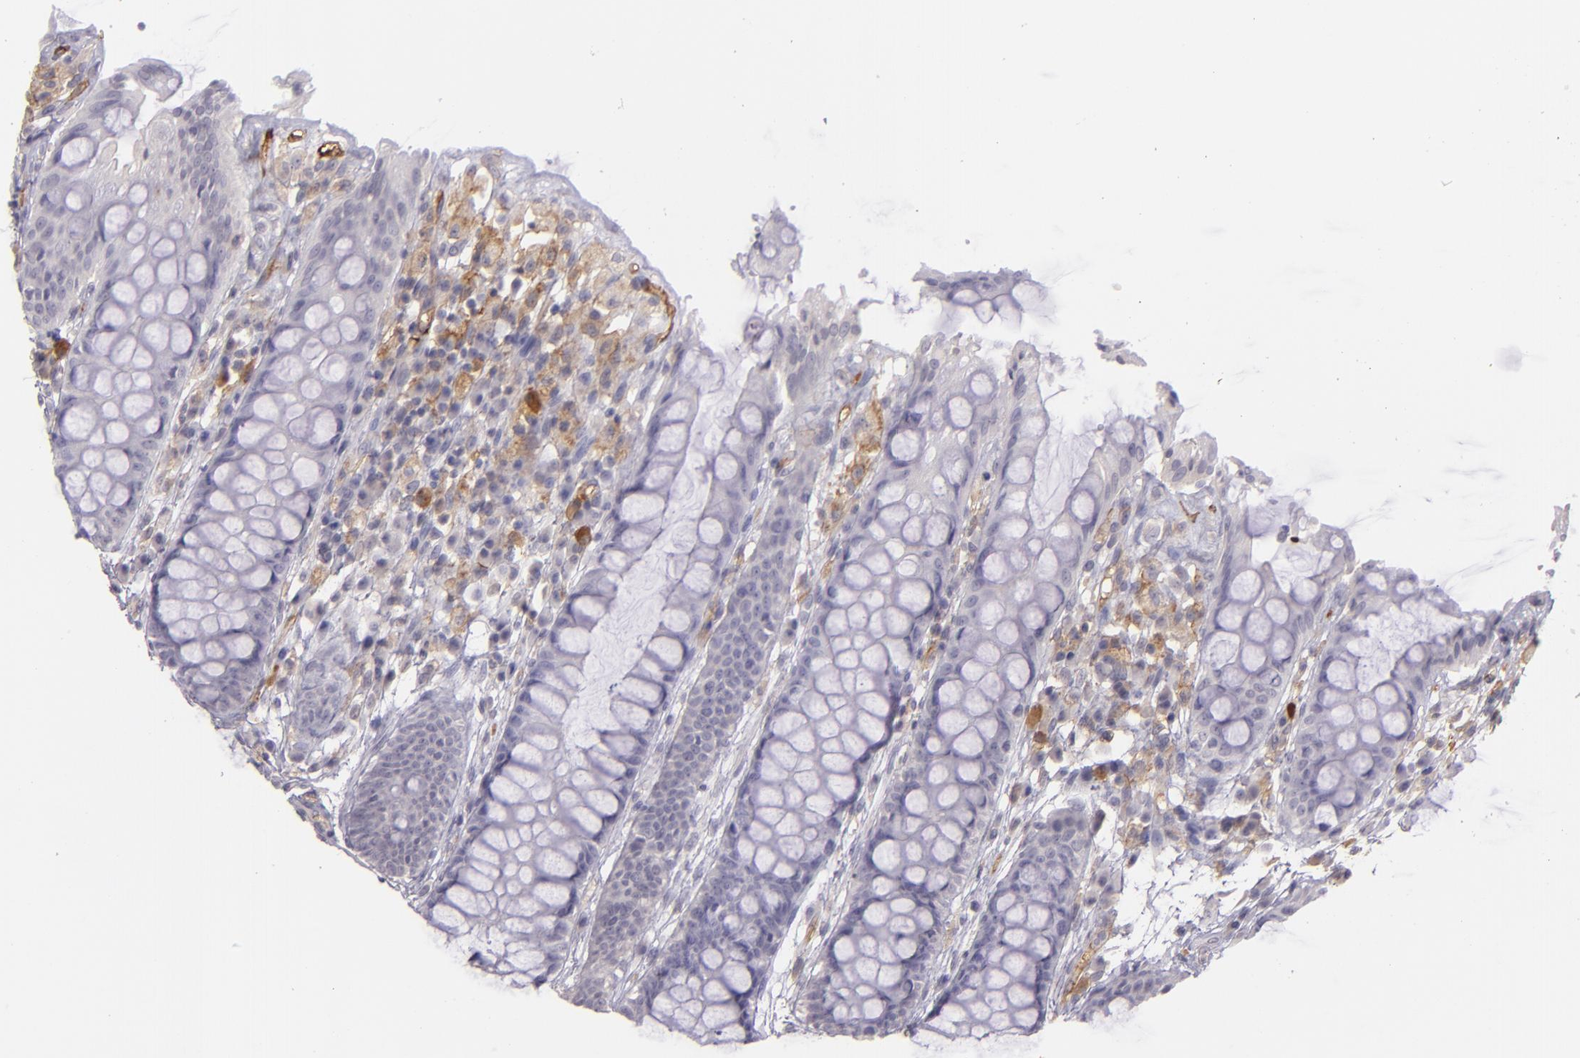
{"staining": {"intensity": "negative", "quantity": "none", "location": "none"}, "tissue": "rectum", "cell_type": "Glandular cells", "image_type": "normal", "snomed": [{"axis": "morphology", "description": "Normal tissue, NOS"}, {"axis": "topography", "description": "Rectum"}], "caption": "The immunohistochemistry (IHC) image has no significant staining in glandular cells of rectum.", "gene": "ACE", "patient": {"sex": "female", "age": 46}}